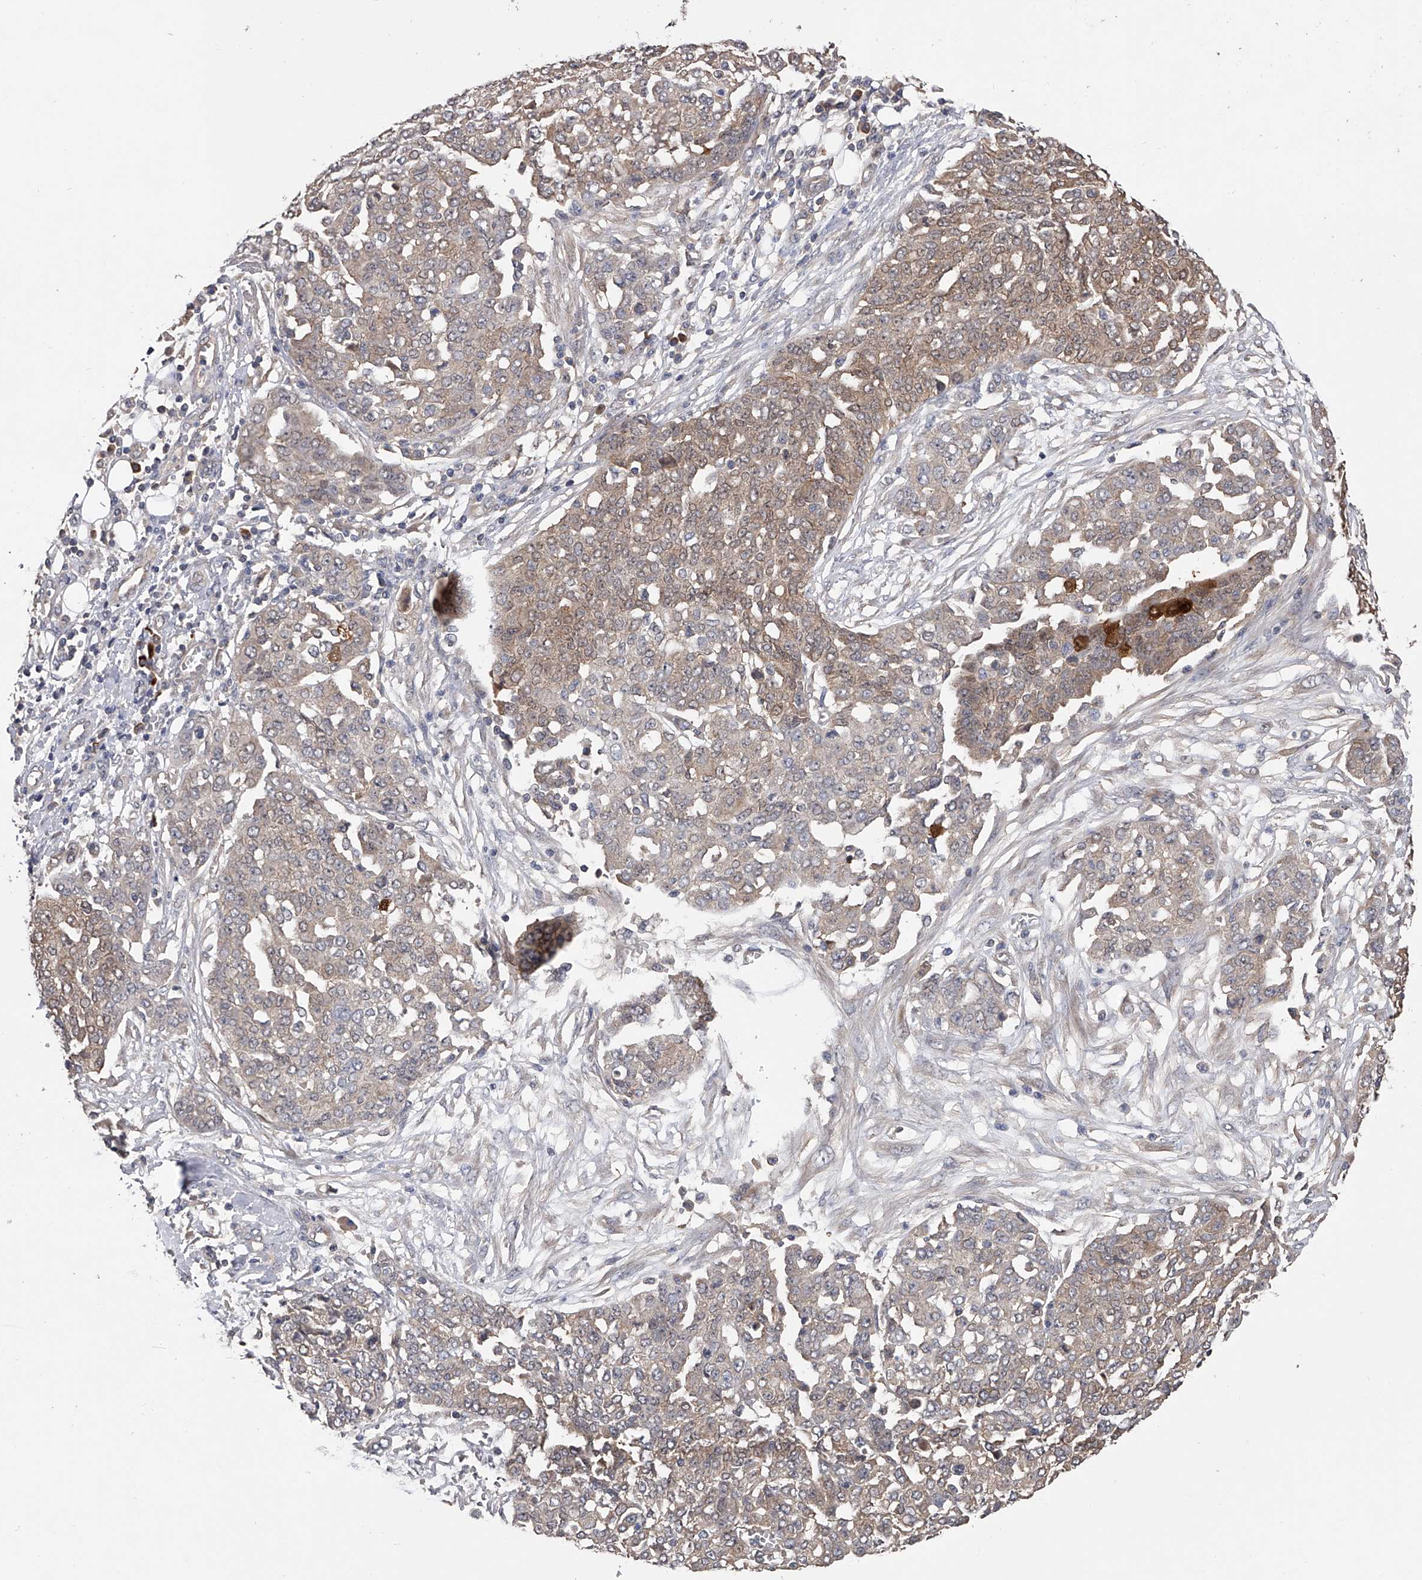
{"staining": {"intensity": "weak", "quantity": "<25%", "location": "cytoplasmic/membranous,nuclear"}, "tissue": "ovarian cancer", "cell_type": "Tumor cells", "image_type": "cancer", "snomed": [{"axis": "morphology", "description": "Cystadenocarcinoma, serous, NOS"}, {"axis": "topography", "description": "Soft tissue"}, {"axis": "topography", "description": "Ovary"}], "caption": "Protein analysis of ovarian cancer (serous cystadenocarcinoma) demonstrates no significant positivity in tumor cells.", "gene": "CFAP298", "patient": {"sex": "female", "age": 57}}